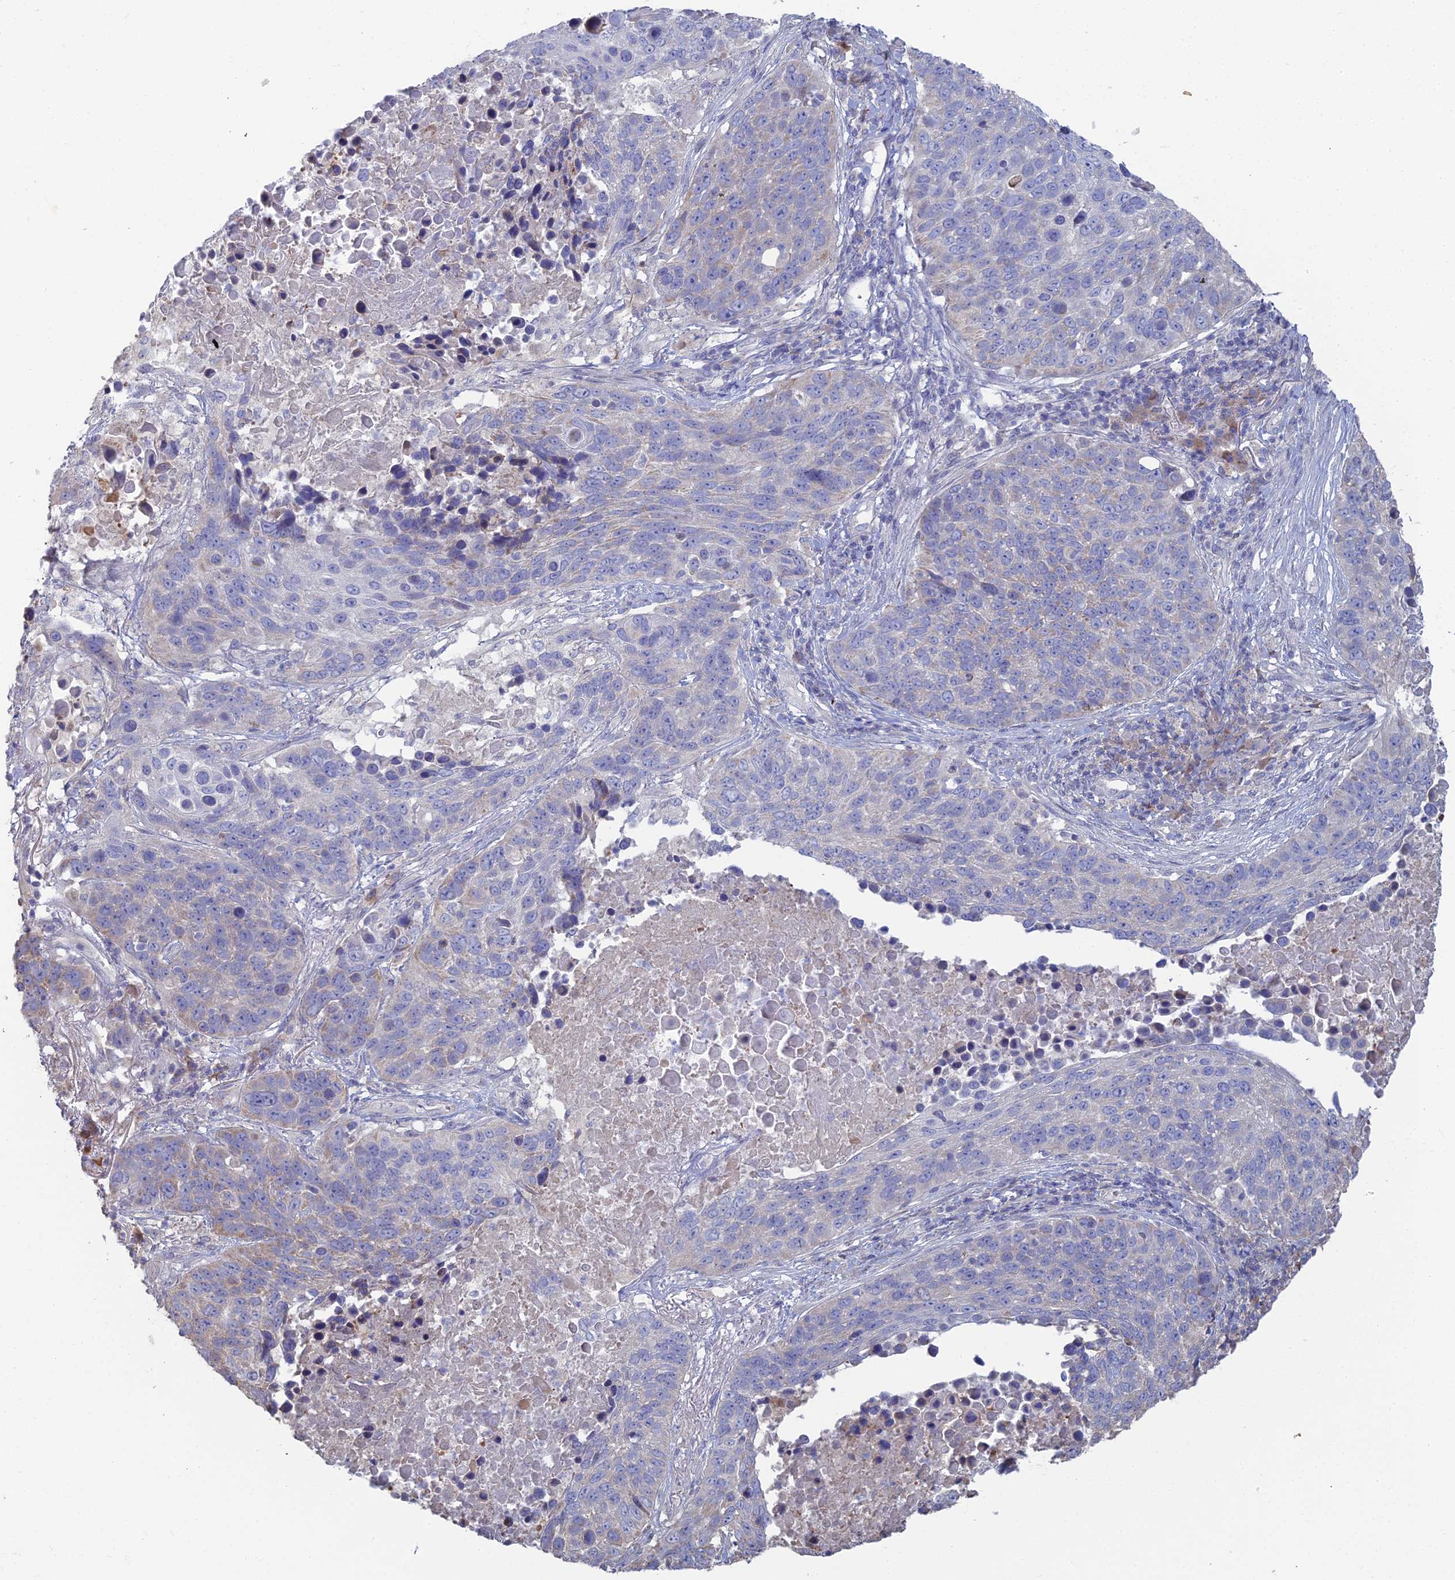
{"staining": {"intensity": "weak", "quantity": "<25%", "location": "cytoplasmic/membranous"}, "tissue": "lung cancer", "cell_type": "Tumor cells", "image_type": "cancer", "snomed": [{"axis": "morphology", "description": "Normal tissue, NOS"}, {"axis": "morphology", "description": "Squamous cell carcinoma, NOS"}, {"axis": "topography", "description": "Lymph node"}, {"axis": "topography", "description": "Lung"}], "caption": "Immunohistochemistry (IHC) histopathology image of human lung squamous cell carcinoma stained for a protein (brown), which demonstrates no expression in tumor cells. The staining is performed using DAB (3,3'-diaminobenzidine) brown chromogen with nuclei counter-stained in using hematoxylin.", "gene": "ARL16", "patient": {"sex": "male", "age": 66}}